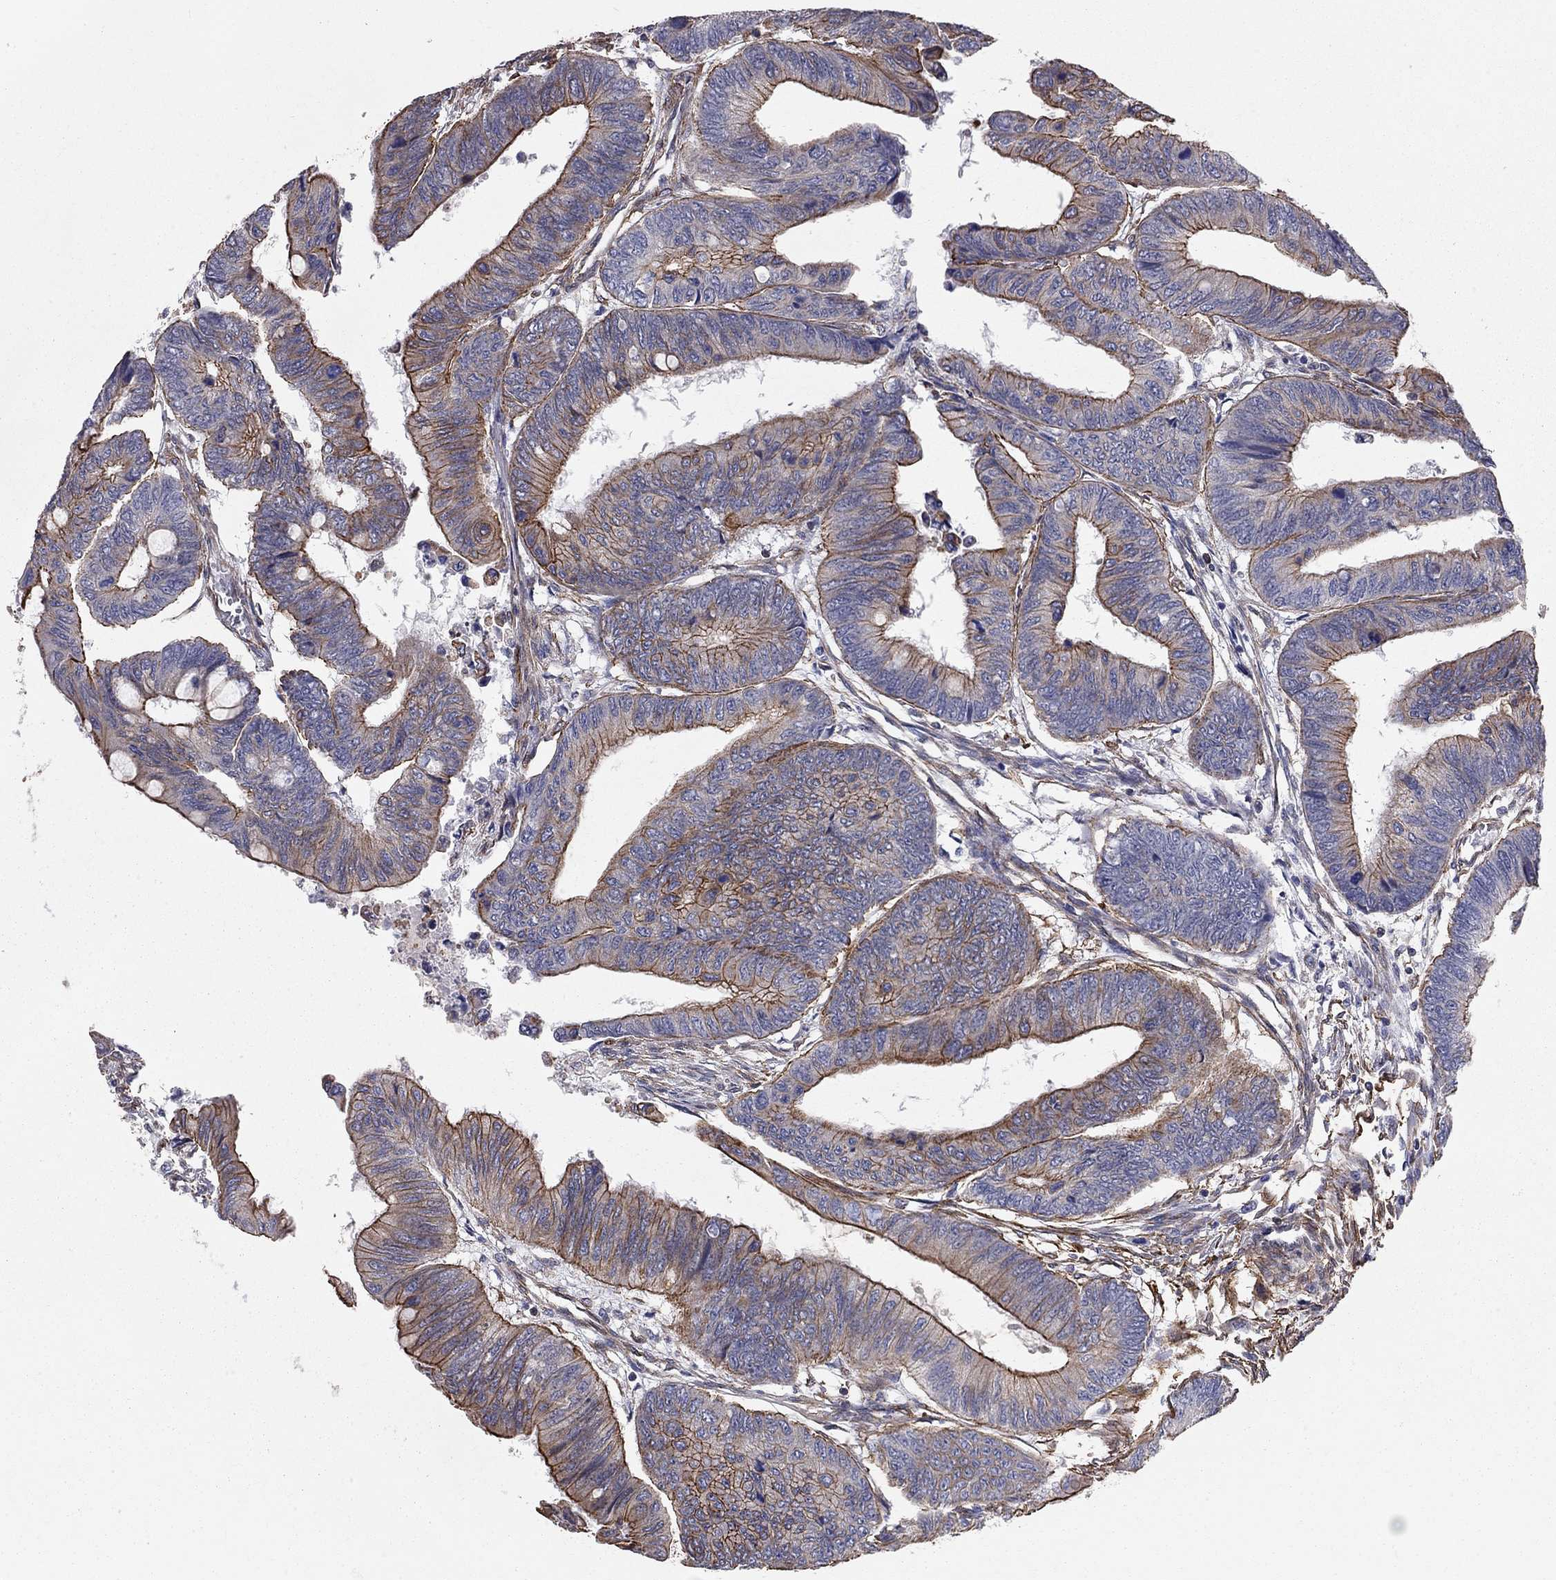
{"staining": {"intensity": "strong", "quantity": ">75%", "location": "cytoplasmic/membranous"}, "tissue": "colorectal cancer", "cell_type": "Tumor cells", "image_type": "cancer", "snomed": [{"axis": "morphology", "description": "Normal tissue, NOS"}, {"axis": "morphology", "description": "Adenocarcinoma, NOS"}, {"axis": "topography", "description": "Rectum"}, {"axis": "topography", "description": "Peripheral nerve tissue"}], "caption": "Protein positivity by immunohistochemistry (IHC) reveals strong cytoplasmic/membranous expression in about >75% of tumor cells in colorectal cancer.", "gene": "BICDL2", "patient": {"sex": "male", "age": 92}}